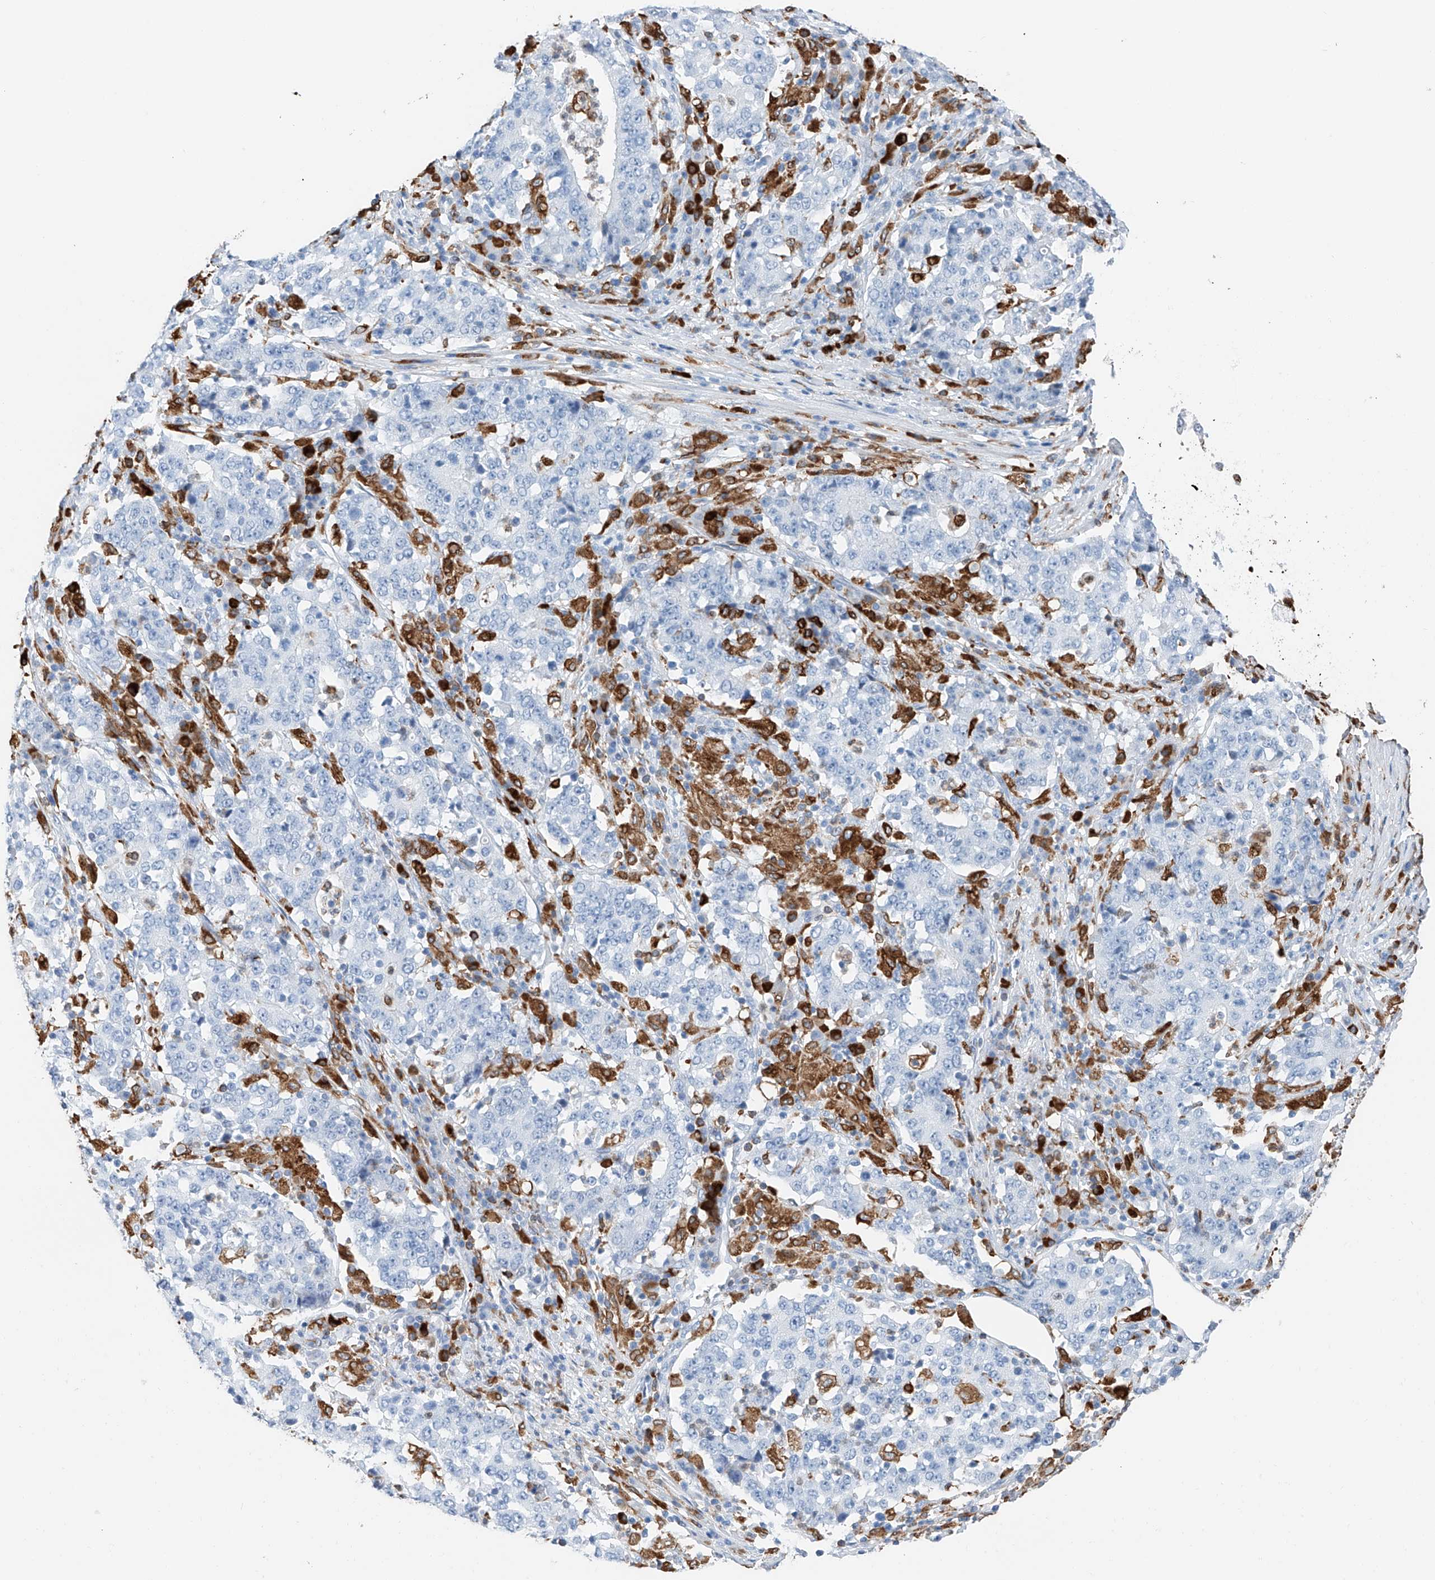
{"staining": {"intensity": "negative", "quantity": "none", "location": "none"}, "tissue": "stomach cancer", "cell_type": "Tumor cells", "image_type": "cancer", "snomed": [{"axis": "morphology", "description": "Adenocarcinoma, NOS"}, {"axis": "topography", "description": "Stomach"}], "caption": "DAB (3,3'-diaminobenzidine) immunohistochemical staining of human adenocarcinoma (stomach) displays no significant expression in tumor cells. The staining was performed using DAB (3,3'-diaminobenzidine) to visualize the protein expression in brown, while the nuclei were stained in blue with hematoxylin (Magnification: 20x).", "gene": "TBXAS1", "patient": {"sex": "male", "age": 59}}